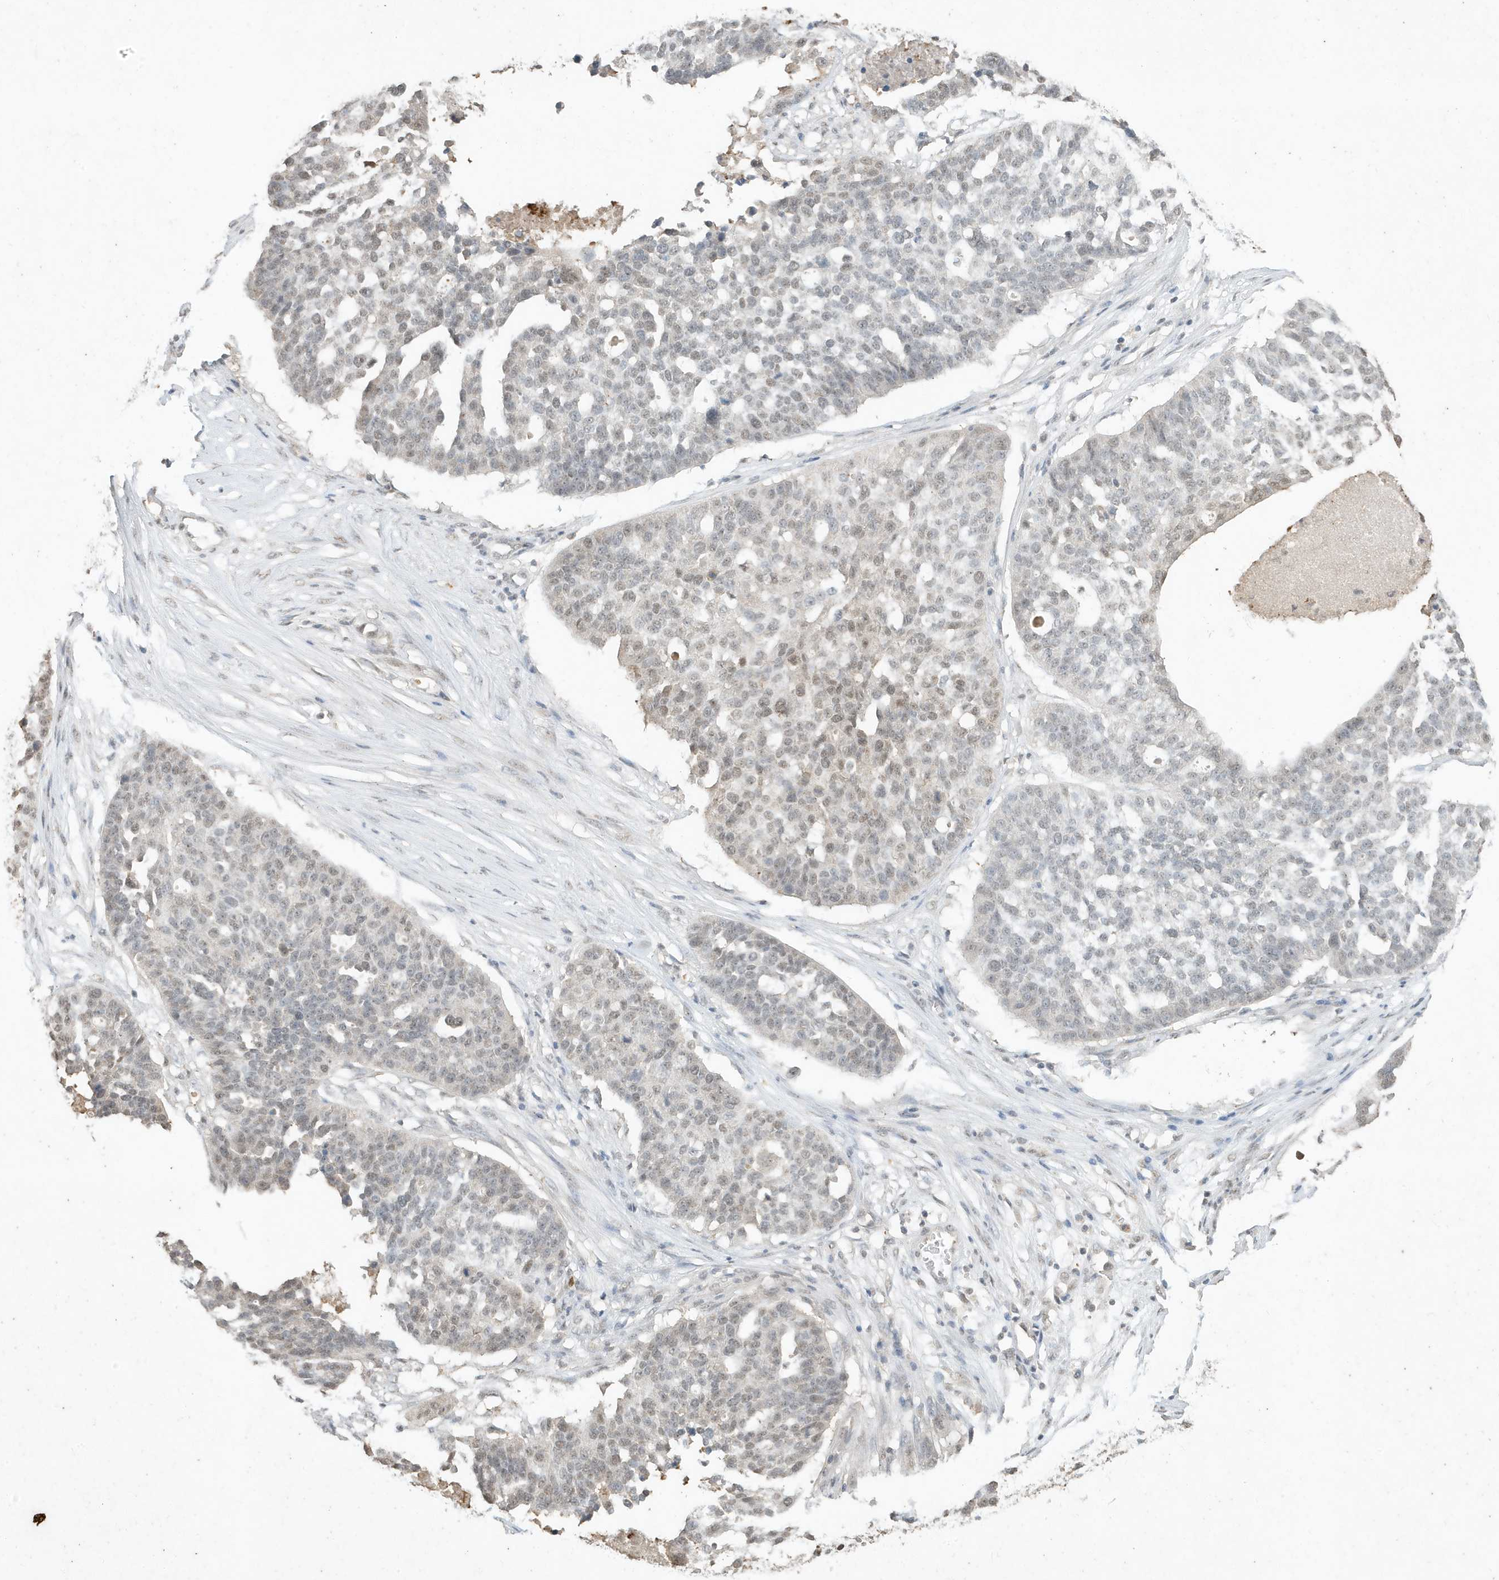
{"staining": {"intensity": "weak", "quantity": "<25%", "location": "nuclear"}, "tissue": "ovarian cancer", "cell_type": "Tumor cells", "image_type": "cancer", "snomed": [{"axis": "morphology", "description": "Cystadenocarcinoma, serous, NOS"}, {"axis": "topography", "description": "Ovary"}], "caption": "This histopathology image is of ovarian serous cystadenocarcinoma stained with immunohistochemistry (IHC) to label a protein in brown with the nuclei are counter-stained blue. There is no staining in tumor cells.", "gene": "DEFA1", "patient": {"sex": "female", "age": 59}}